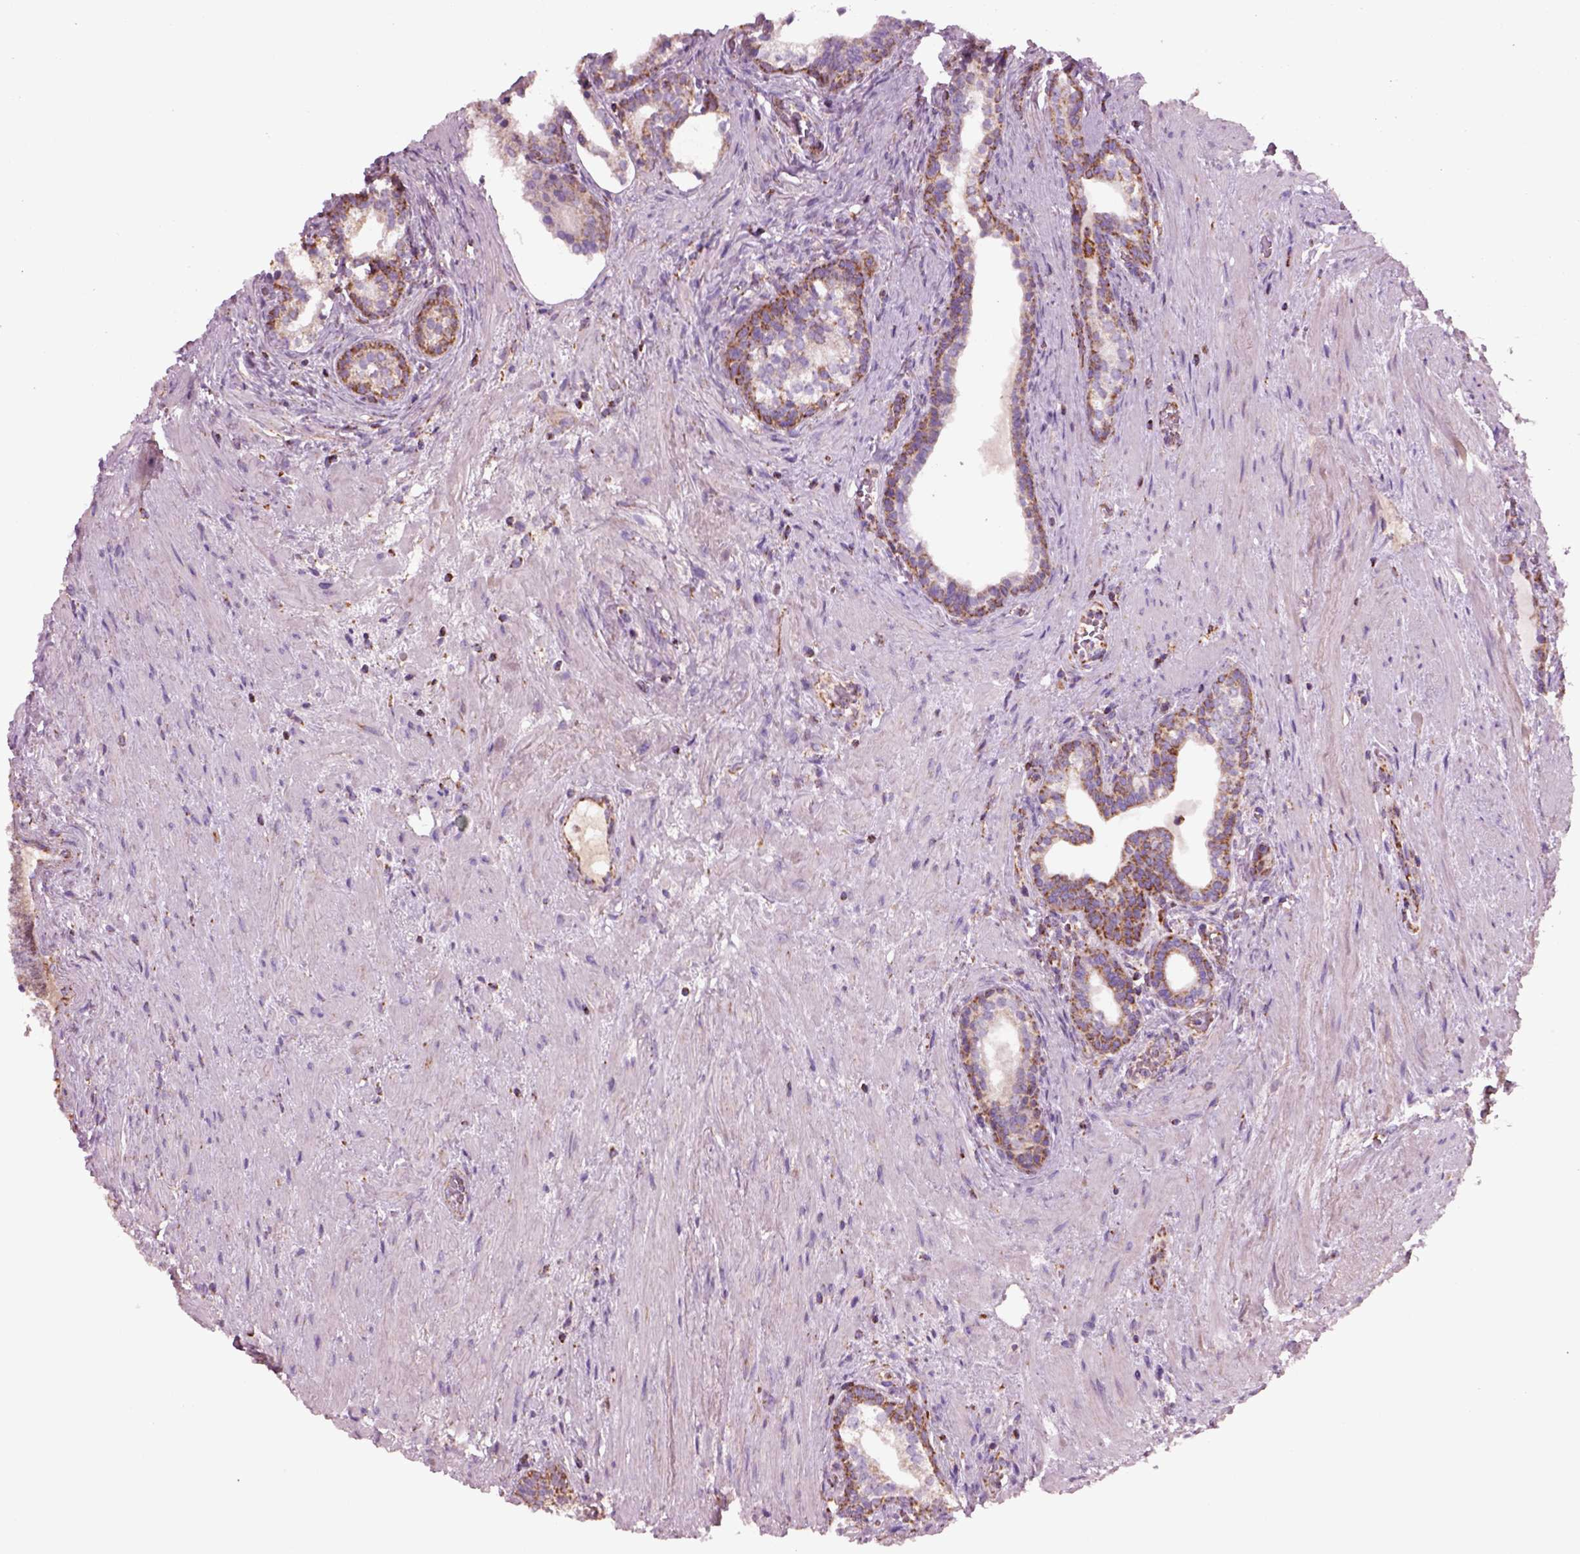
{"staining": {"intensity": "weak", "quantity": ">75%", "location": "cytoplasmic/membranous"}, "tissue": "prostate cancer", "cell_type": "Tumor cells", "image_type": "cancer", "snomed": [{"axis": "morphology", "description": "Adenocarcinoma, NOS"}, {"axis": "morphology", "description": "Adenocarcinoma, High grade"}, {"axis": "topography", "description": "Prostate"}], "caption": "Immunohistochemistry (IHC) of human prostate cancer (adenocarcinoma (high-grade)) reveals low levels of weak cytoplasmic/membranous staining in approximately >75% of tumor cells. The staining was performed using DAB to visualize the protein expression in brown, while the nuclei were stained in blue with hematoxylin (Magnification: 20x).", "gene": "SLC25A24", "patient": {"sex": "male", "age": 61}}